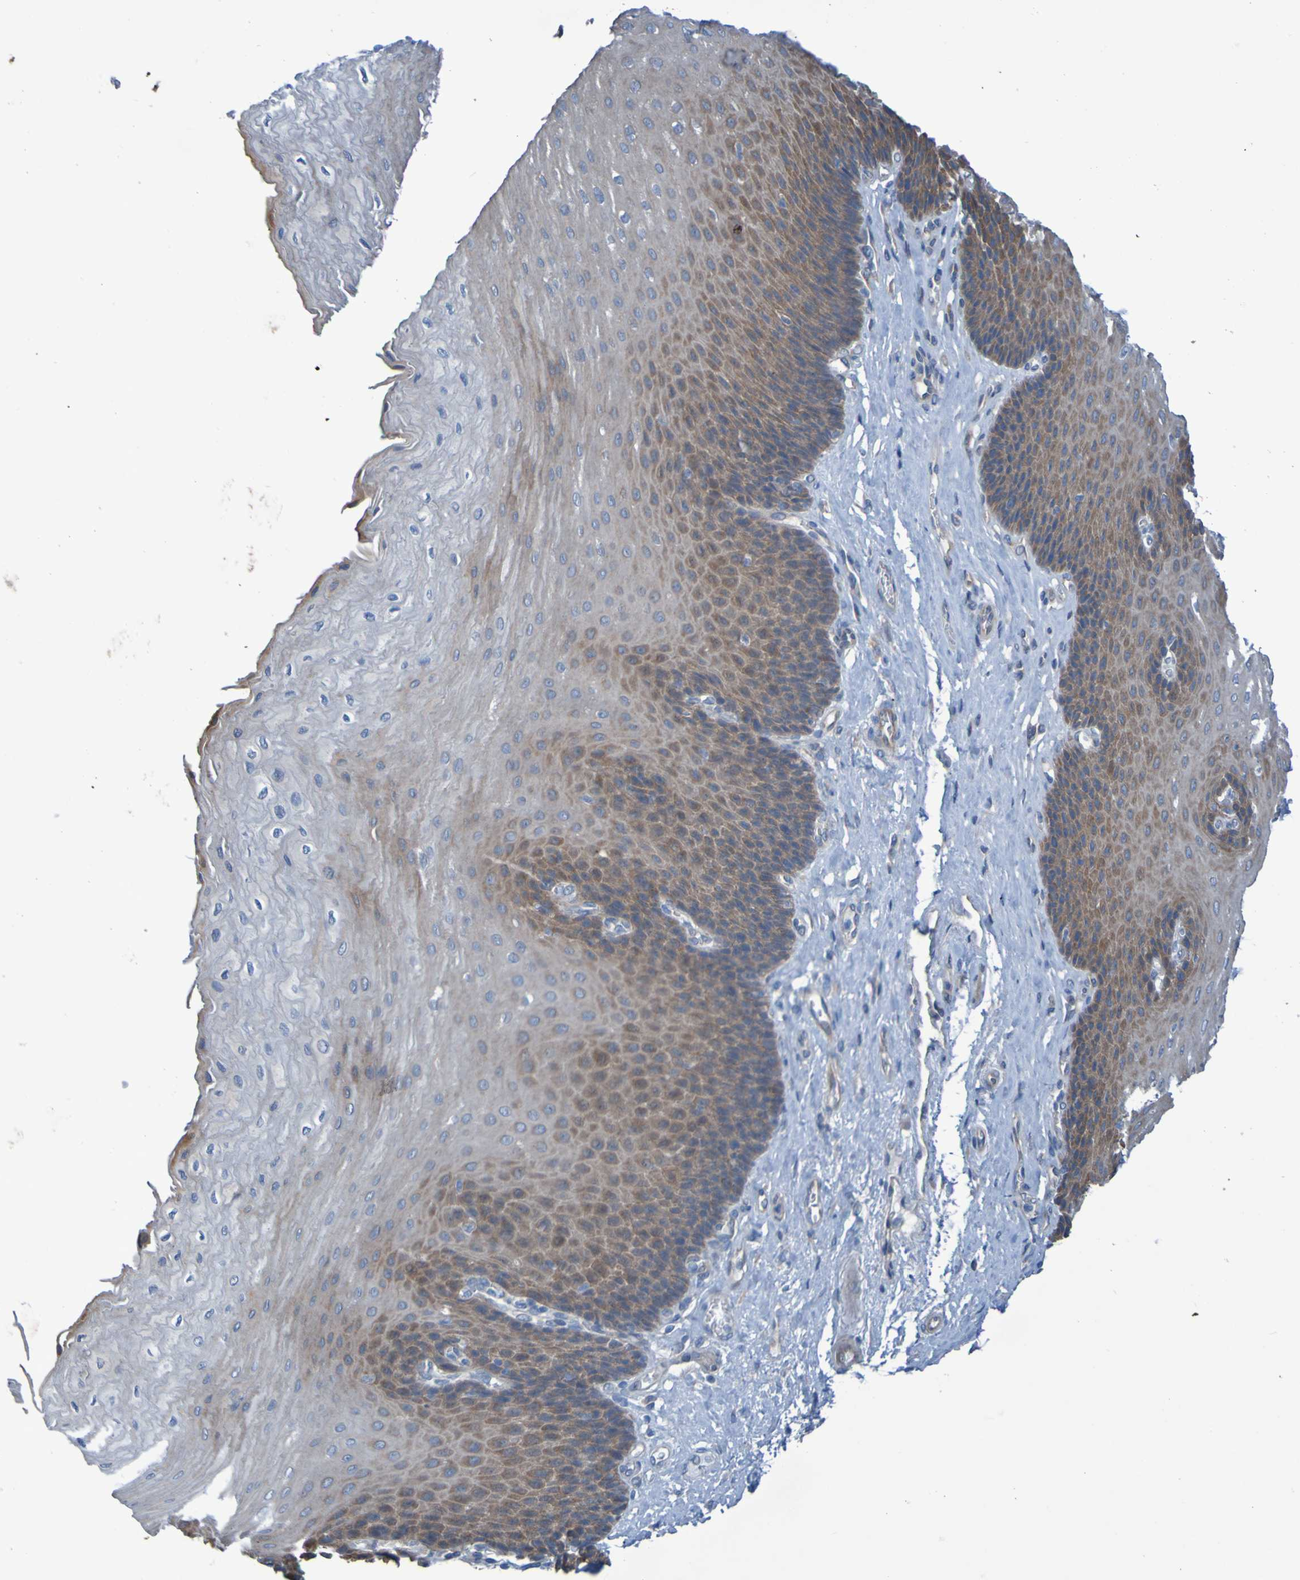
{"staining": {"intensity": "moderate", "quantity": "25%-75%", "location": "cytoplasmic/membranous"}, "tissue": "esophagus", "cell_type": "Squamous epithelial cells", "image_type": "normal", "snomed": [{"axis": "morphology", "description": "Normal tissue, NOS"}, {"axis": "topography", "description": "Esophagus"}], "caption": "A brown stain shows moderate cytoplasmic/membranous expression of a protein in squamous epithelial cells of unremarkable human esophagus. (brown staining indicates protein expression, while blue staining denotes nuclei).", "gene": "NPRL3", "patient": {"sex": "female", "age": 72}}